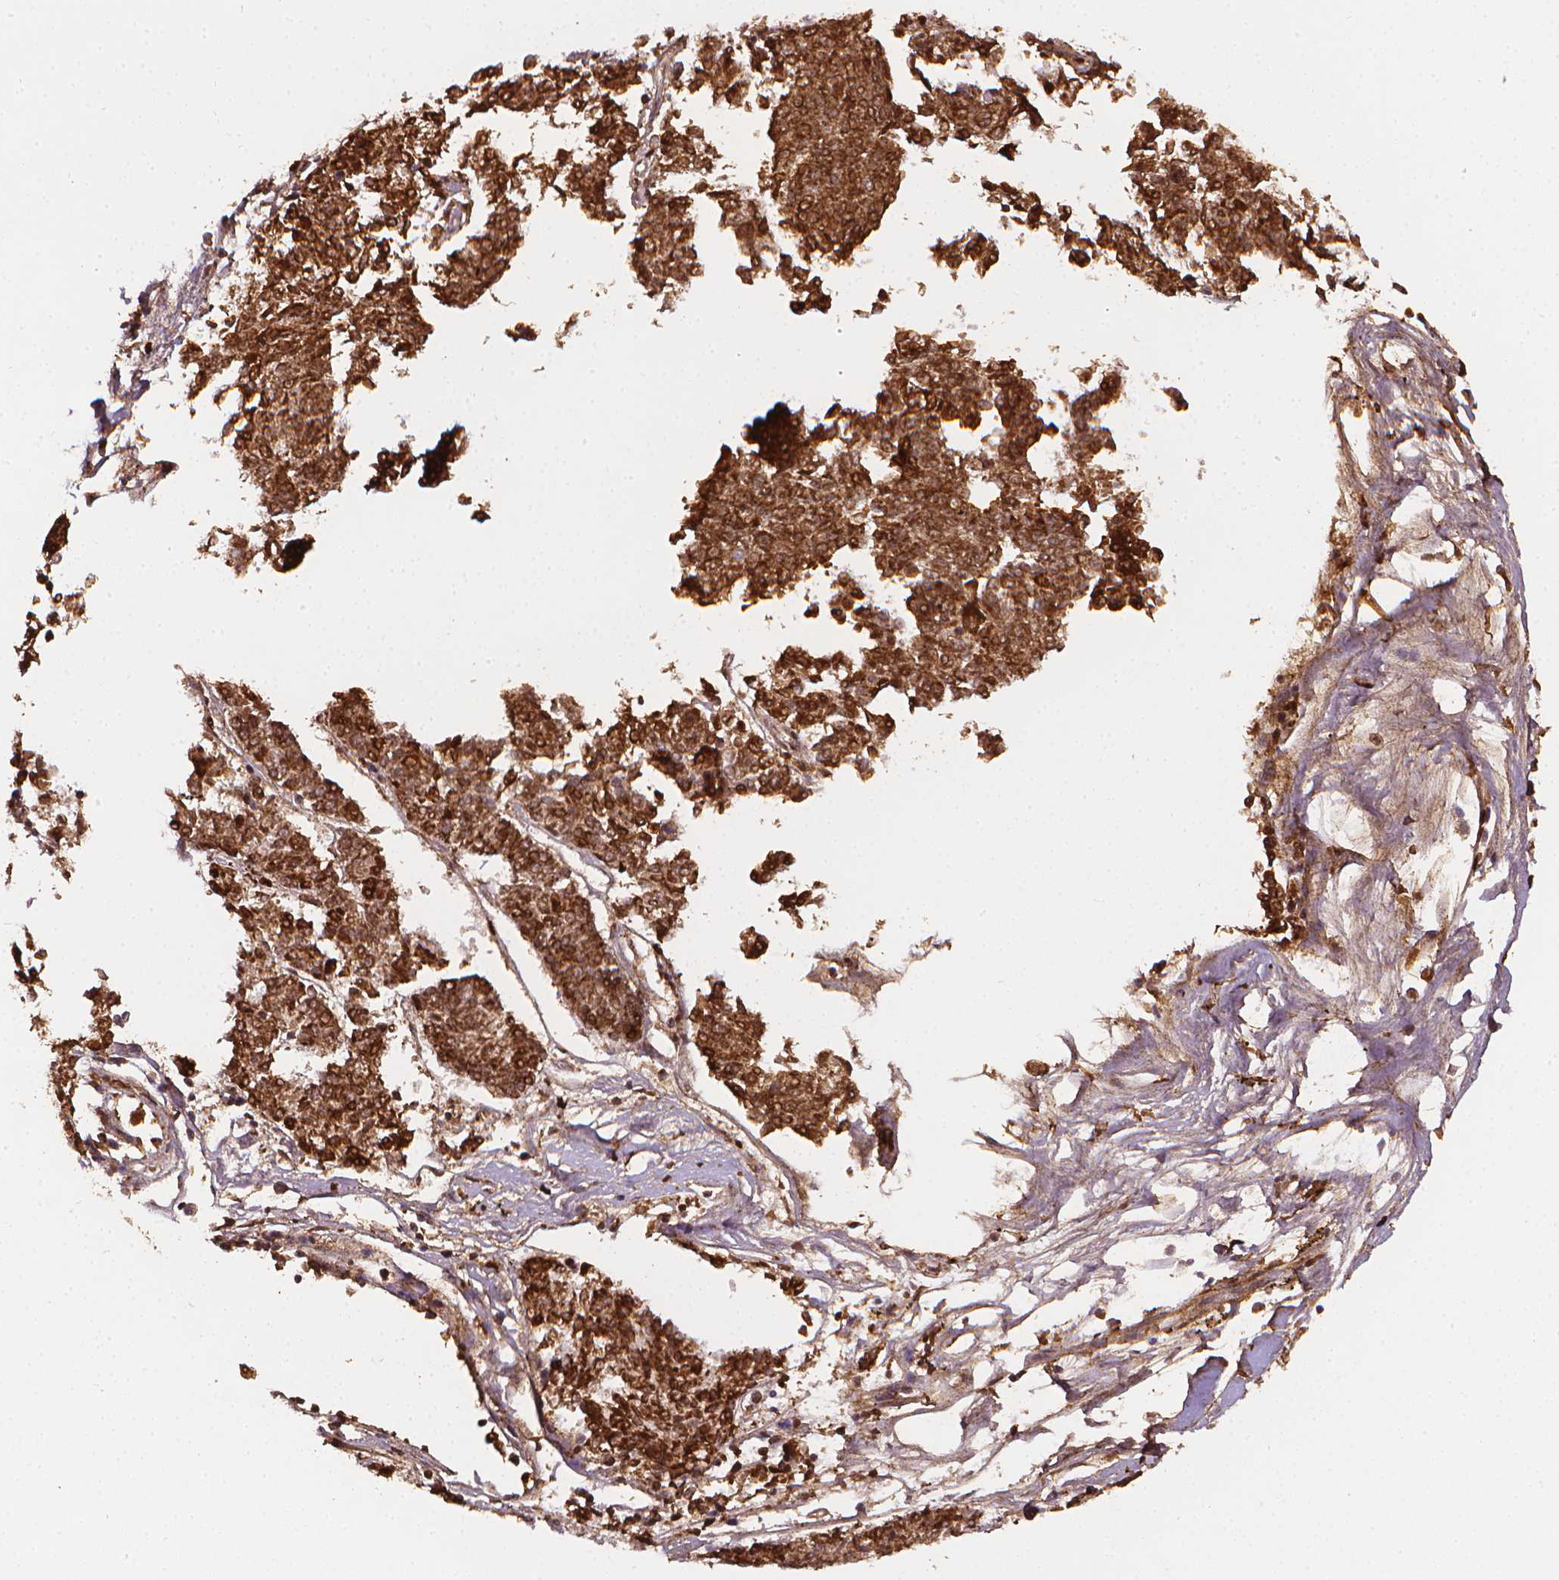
{"staining": {"intensity": "strong", "quantity": ">75%", "location": "cytoplasmic/membranous"}, "tissue": "melanoma", "cell_type": "Tumor cells", "image_type": "cancer", "snomed": [{"axis": "morphology", "description": "Malignant melanoma, NOS"}, {"axis": "topography", "description": "Skin"}], "caption": "This is a photomicrograph of immunohistochemistry staining of malignant melanoma, which shows strong staining in the cytoplasmic/membranous of tumor cells.", "gene": "DCN", "patient": {"sex": "female", "age": 72}}